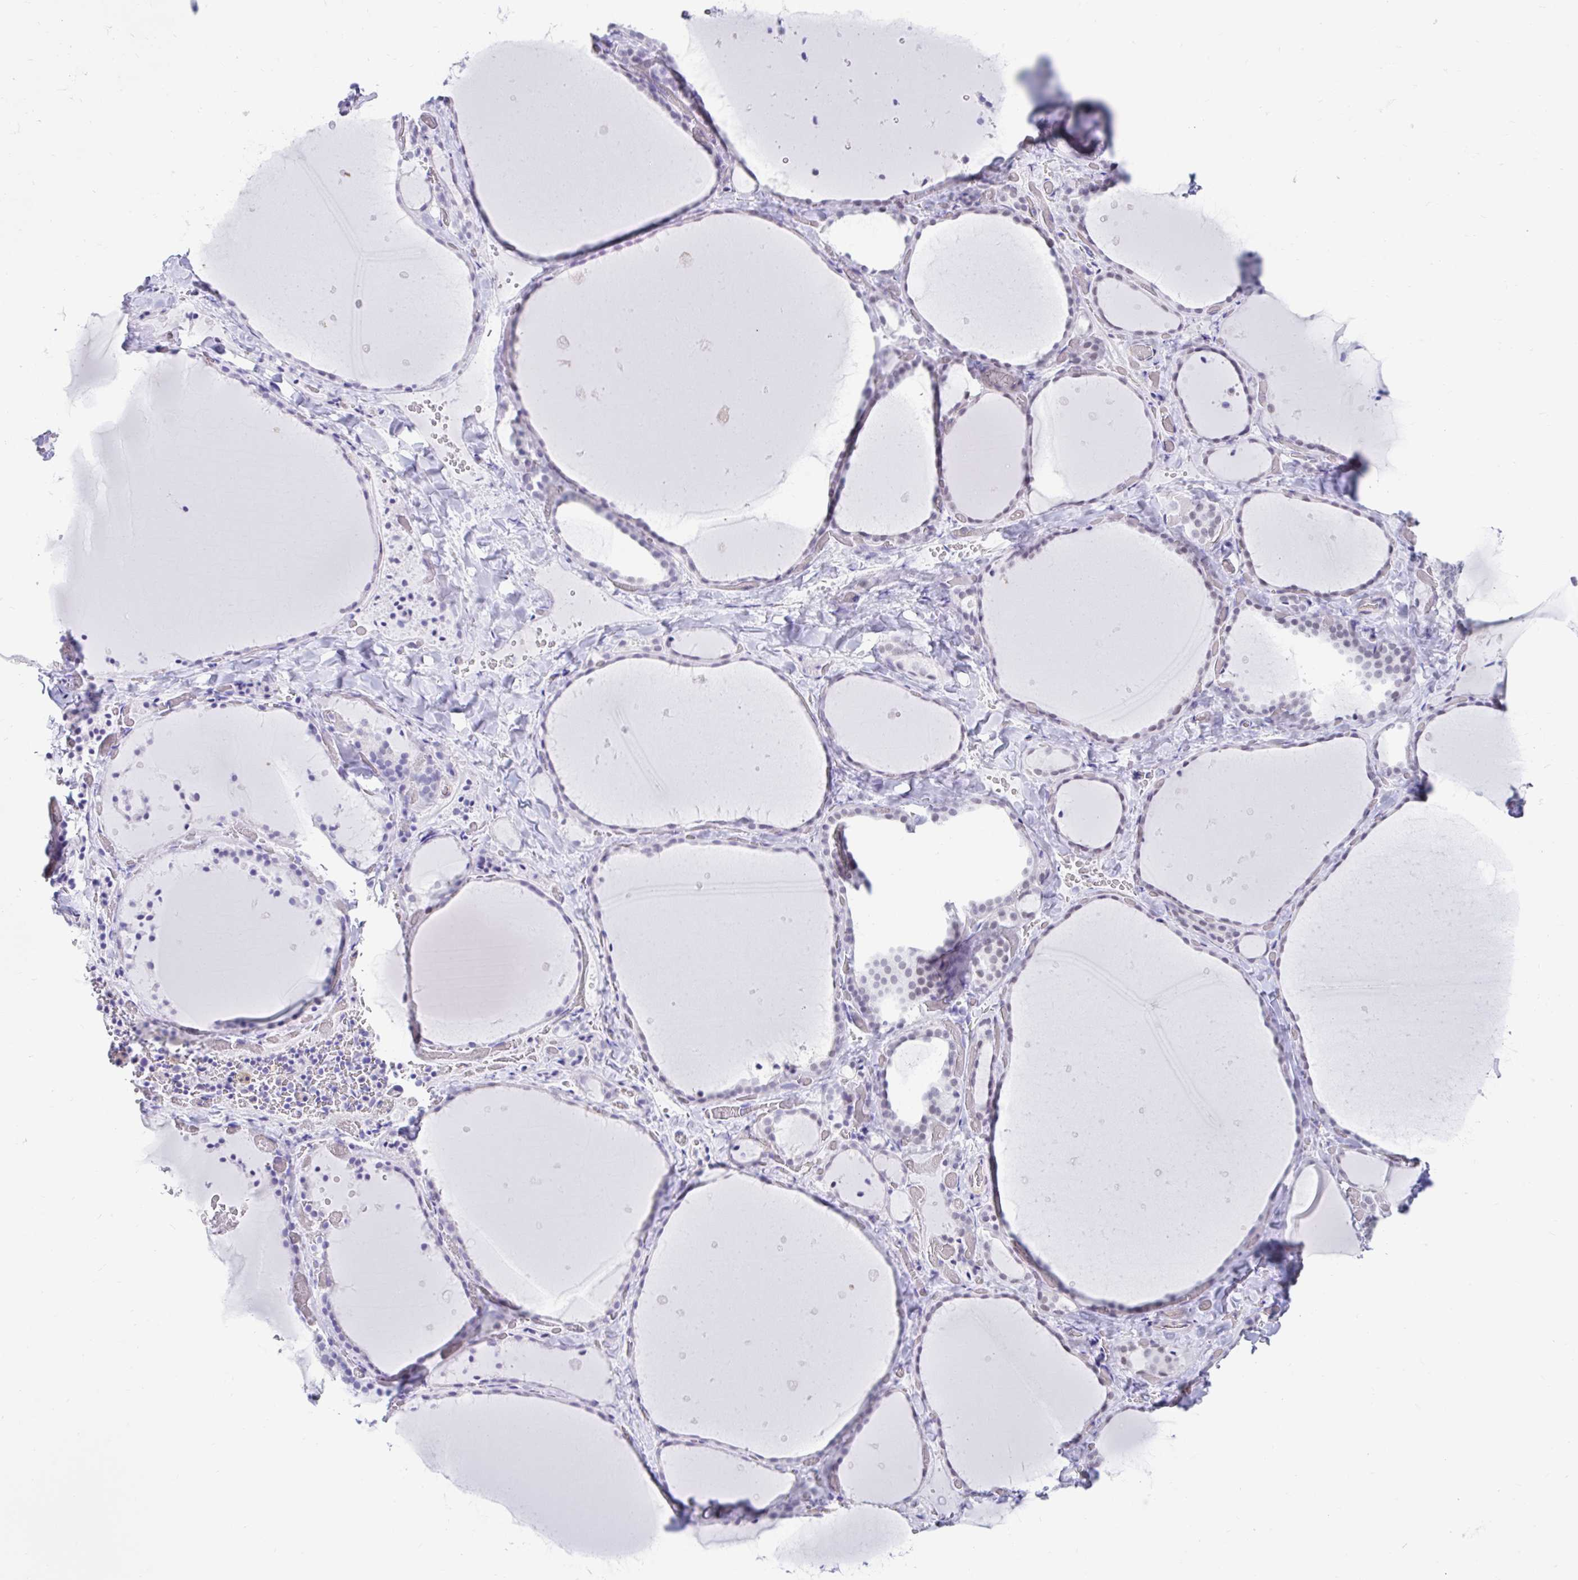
{"staining": {"intensity": "negative", "quantity": "none", "location": "none"}, "tissue": "thyroid gland", "cell_type": "Glandular cells", "image_type": "normal", "snomed": [{"axis": "morphology", "description": "Normal tissue, NOS"}, {"axis": "topography", "description": "Thyroid gland"}], "caption": "Immunohistochemical staining of normal thyroid gland reveals no significant positivity in glandular cells.", "gene": "DCAF17", "patient": {"sex": "female", "age": 36}}